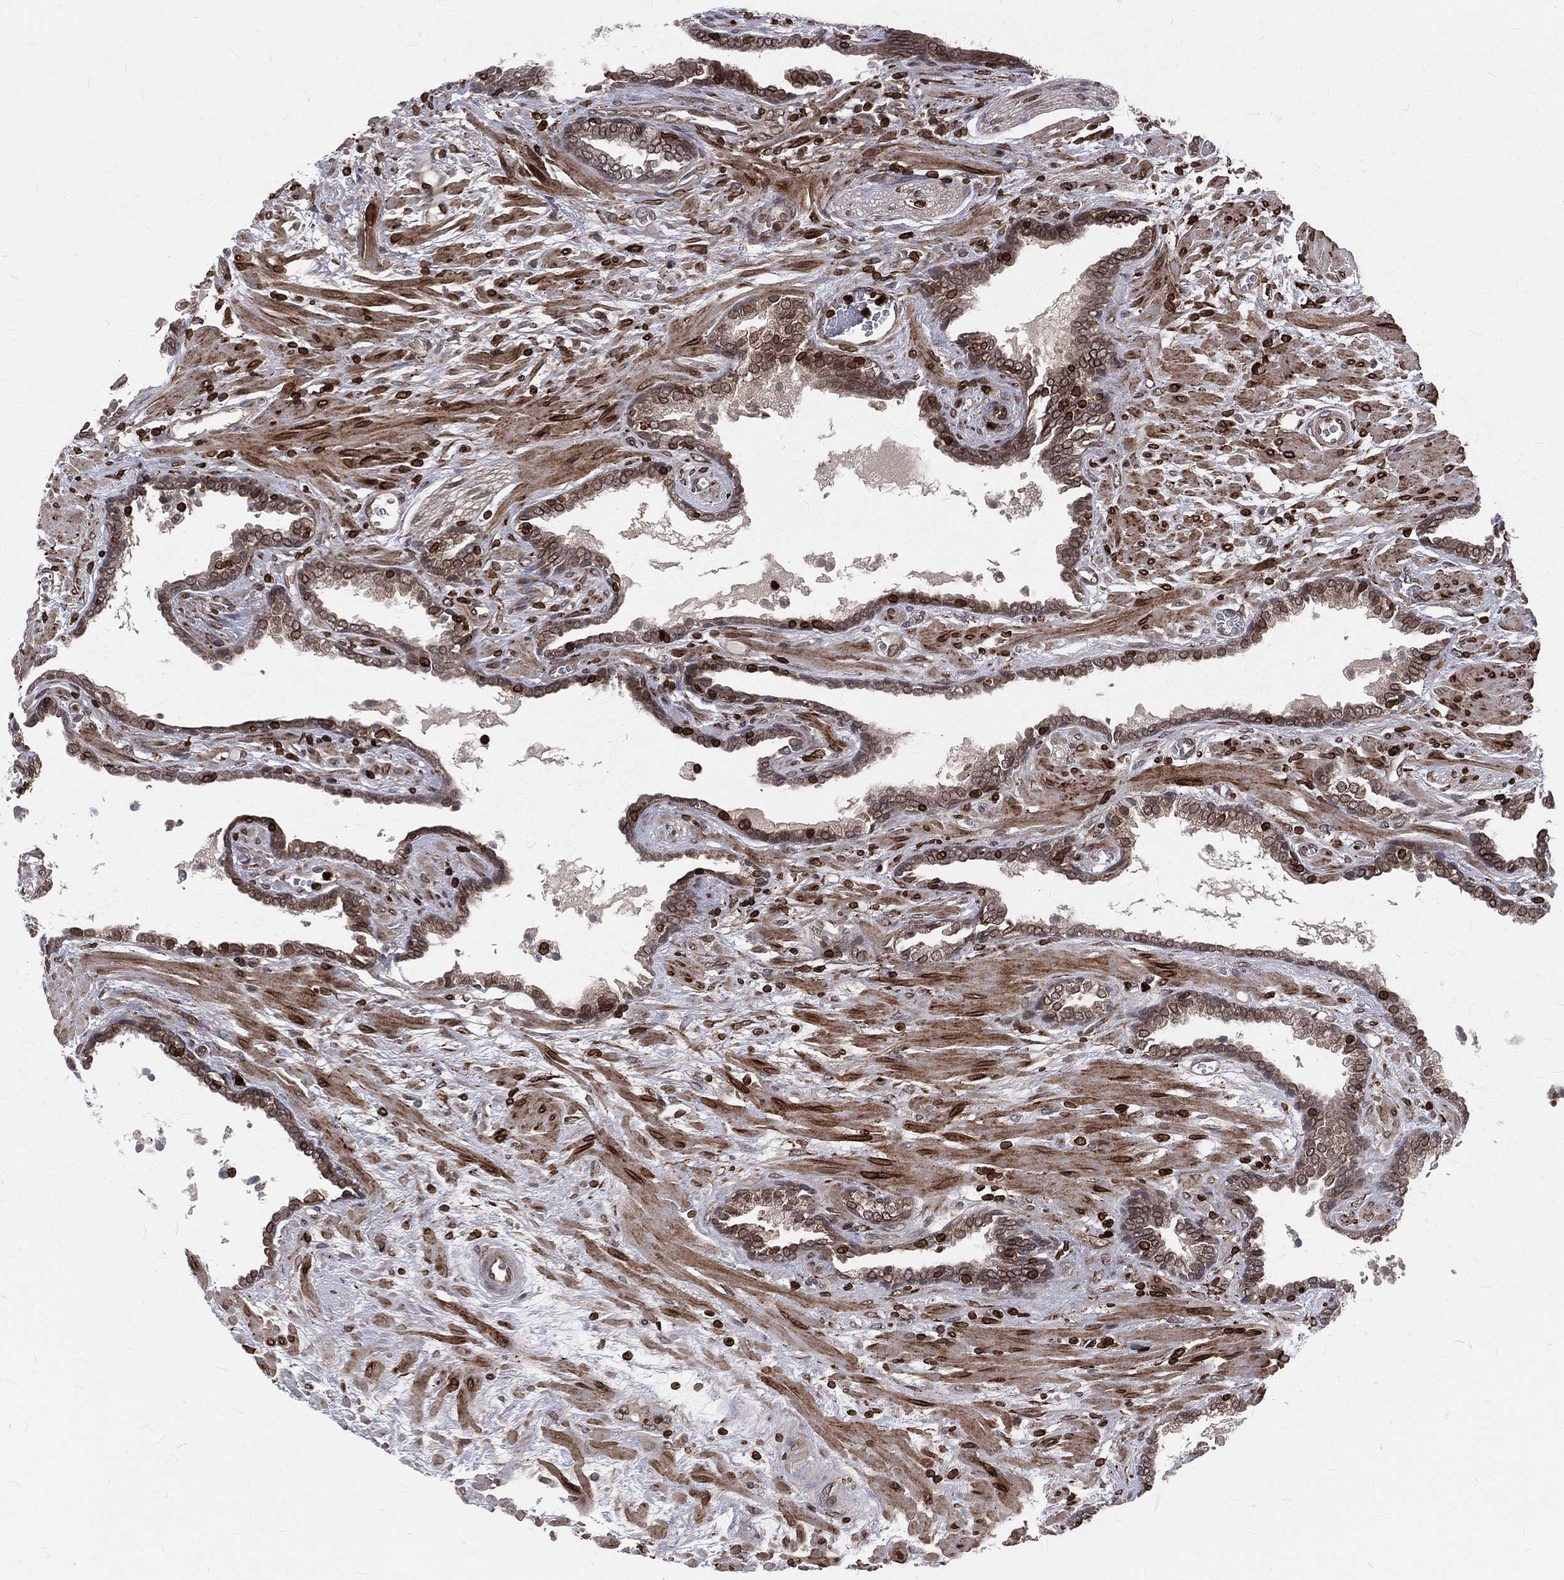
{"staining": {"intensity": "moderate", "quantity": "<25%", "location": "cytoplasmic/membranous,nuclear"}, "tissue": "prostate cancer", "cell_type": "Tumor cells", "image_type": "cancer", "snomed": [{"axis": "morphology", "description": "Adenocarcinoma, Low grade"}, {"axis": "topography", "description": "Prostate"}], "caption": "Immunohistochemistry (IHC) of prostate cancer (adenocarcinoma (low-grade)) reveals low levels of moderate cytoplasmic/membranous and nuclear positivity in approximately <25% of tumor cells.", "gene": "LBR", "patient": {"sex": "male", "age": 69}}